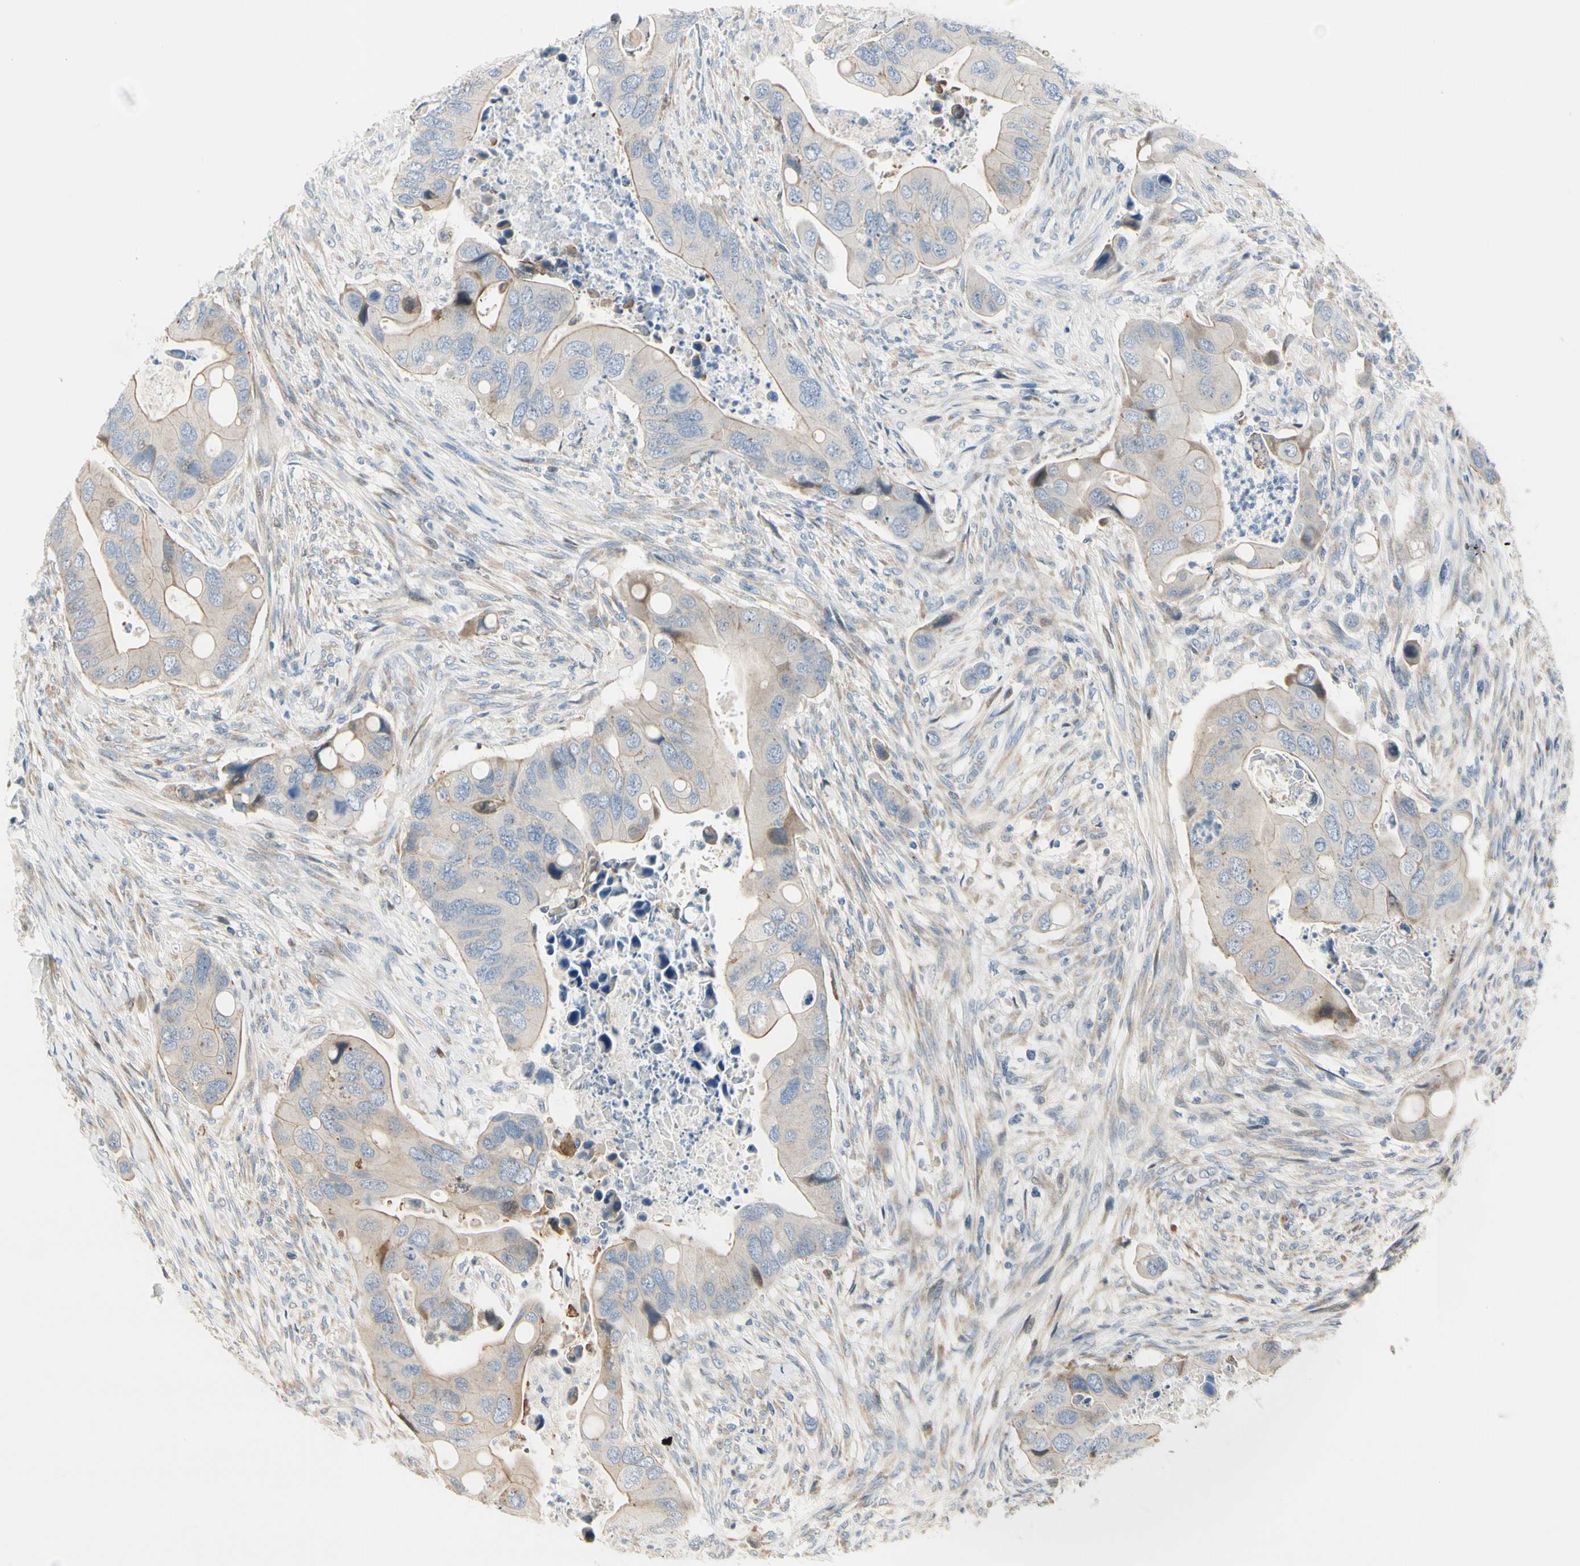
{"staining": {"intensity": "weak", "quantity": "25%-75%", "location": "cytoplasmic/membranous"}, "tissue": "colorectal cancer", "cell_type": "Tumor cells", "image_type": "cancer", "snomed": [{"axis": "morphology", "description": "Adenocarcinoma, NOS"}, {"axis": "topography", "description": "Rectum"}], "caption": "The histopathology image exhibits a brown stain indicating the presence of a protein in the cytoplasmic/membranous of tumor cells in colorectal cancer.", "gene": "NPDC1", "patient": {"sex": "female", "age": 57}}